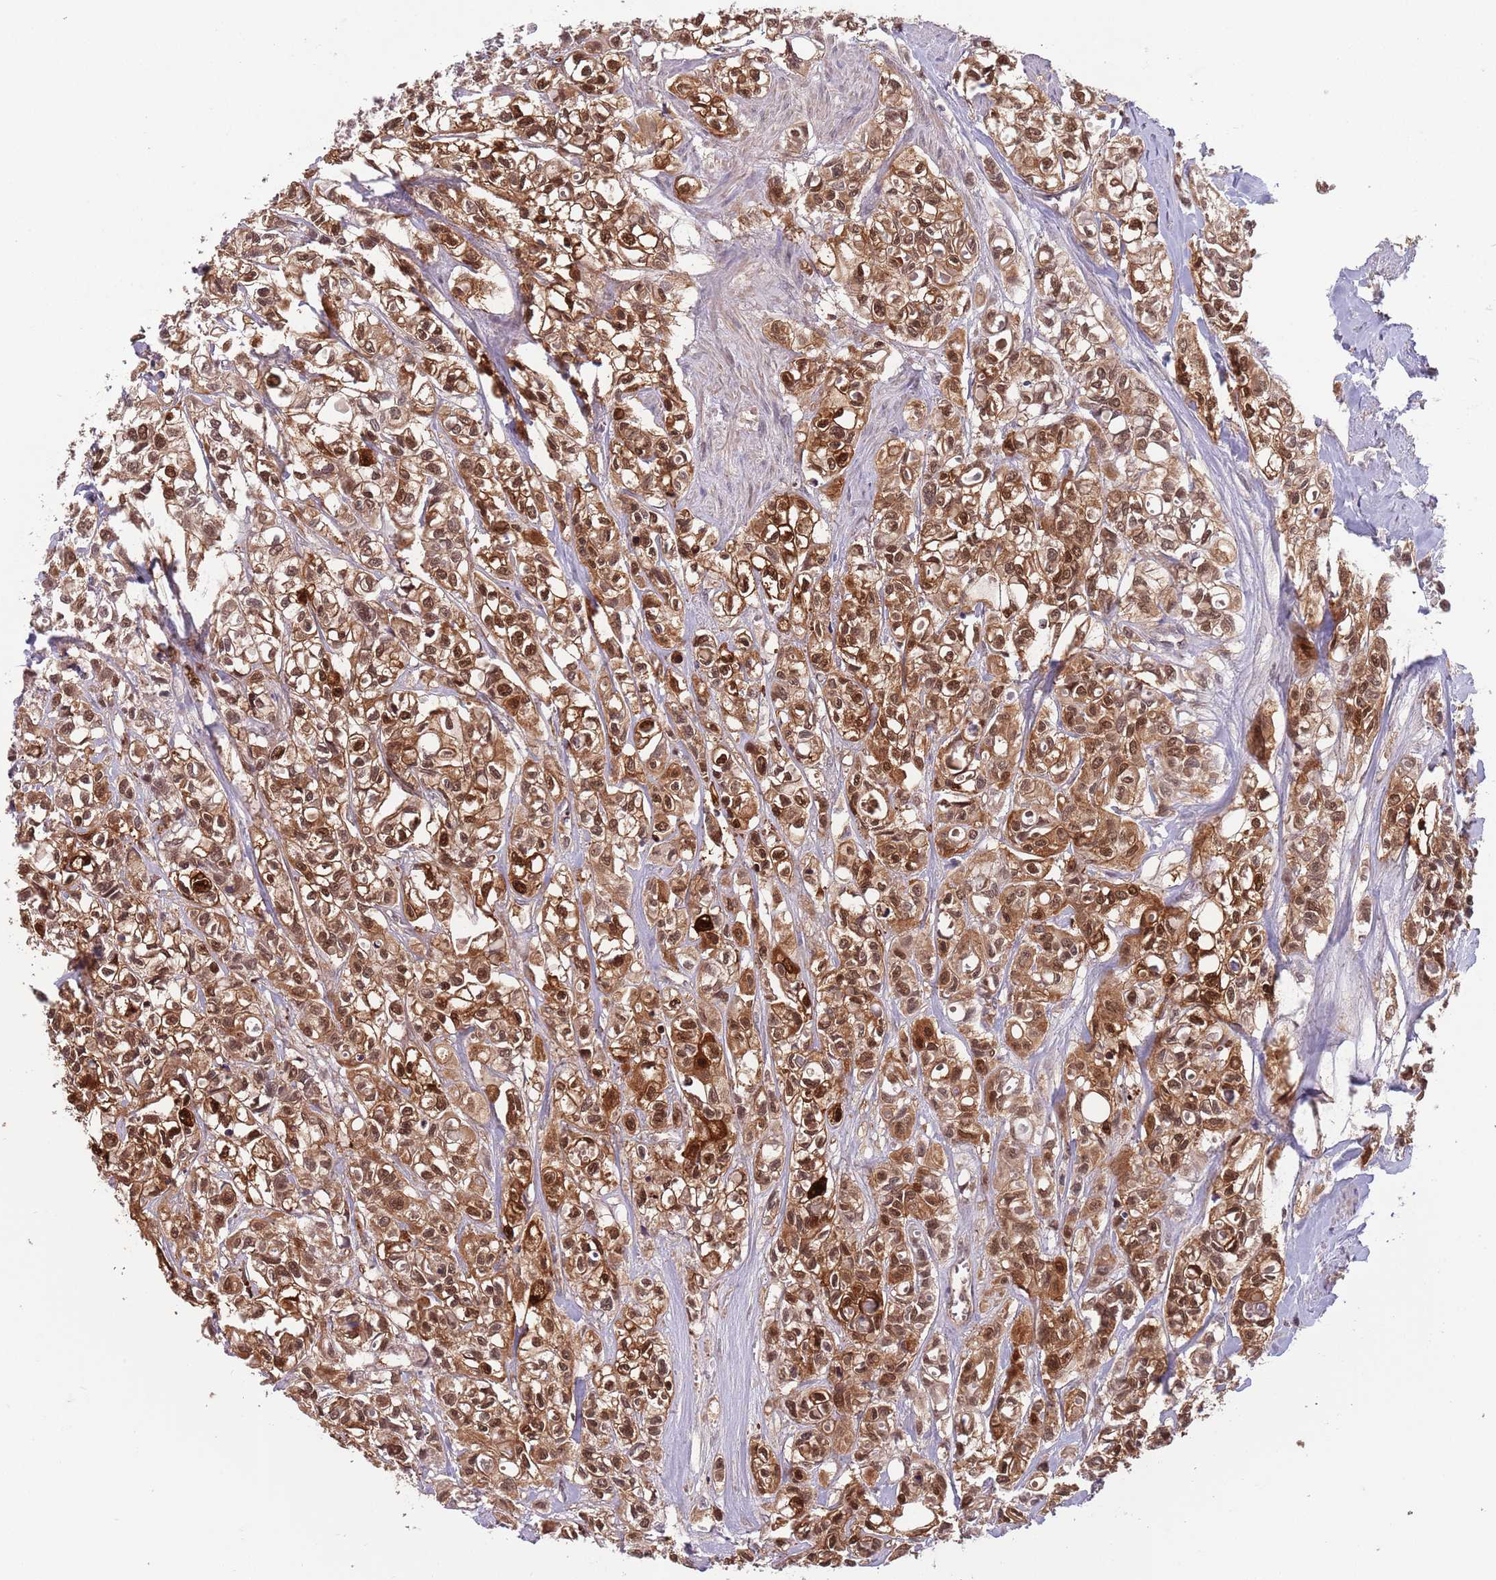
{"staining": {"intensity": "strong", "quantity": ">75%", "location": "cytoplasmic/membranous,nuclear"}, "tissue": "urothelial cancer", "cell_type": "Tumor cells", "image_type": "cancer", "snomed": [{"axis": "morphology", "description": "Urothelial carcinoma, High grade"}, {"axis": "topography", "description": "Urinary bladder"}], "caption": "Strong cytoplasmic/membranous and nuclear protein positivity is identified in approximately >75% of tumor cells in urothelial carcinoma (high-grade). (DAB IHC with brightfield microscopy, high magnification).", "gene": "SALL1", "patient": {"sex": "male", "age": 67}}